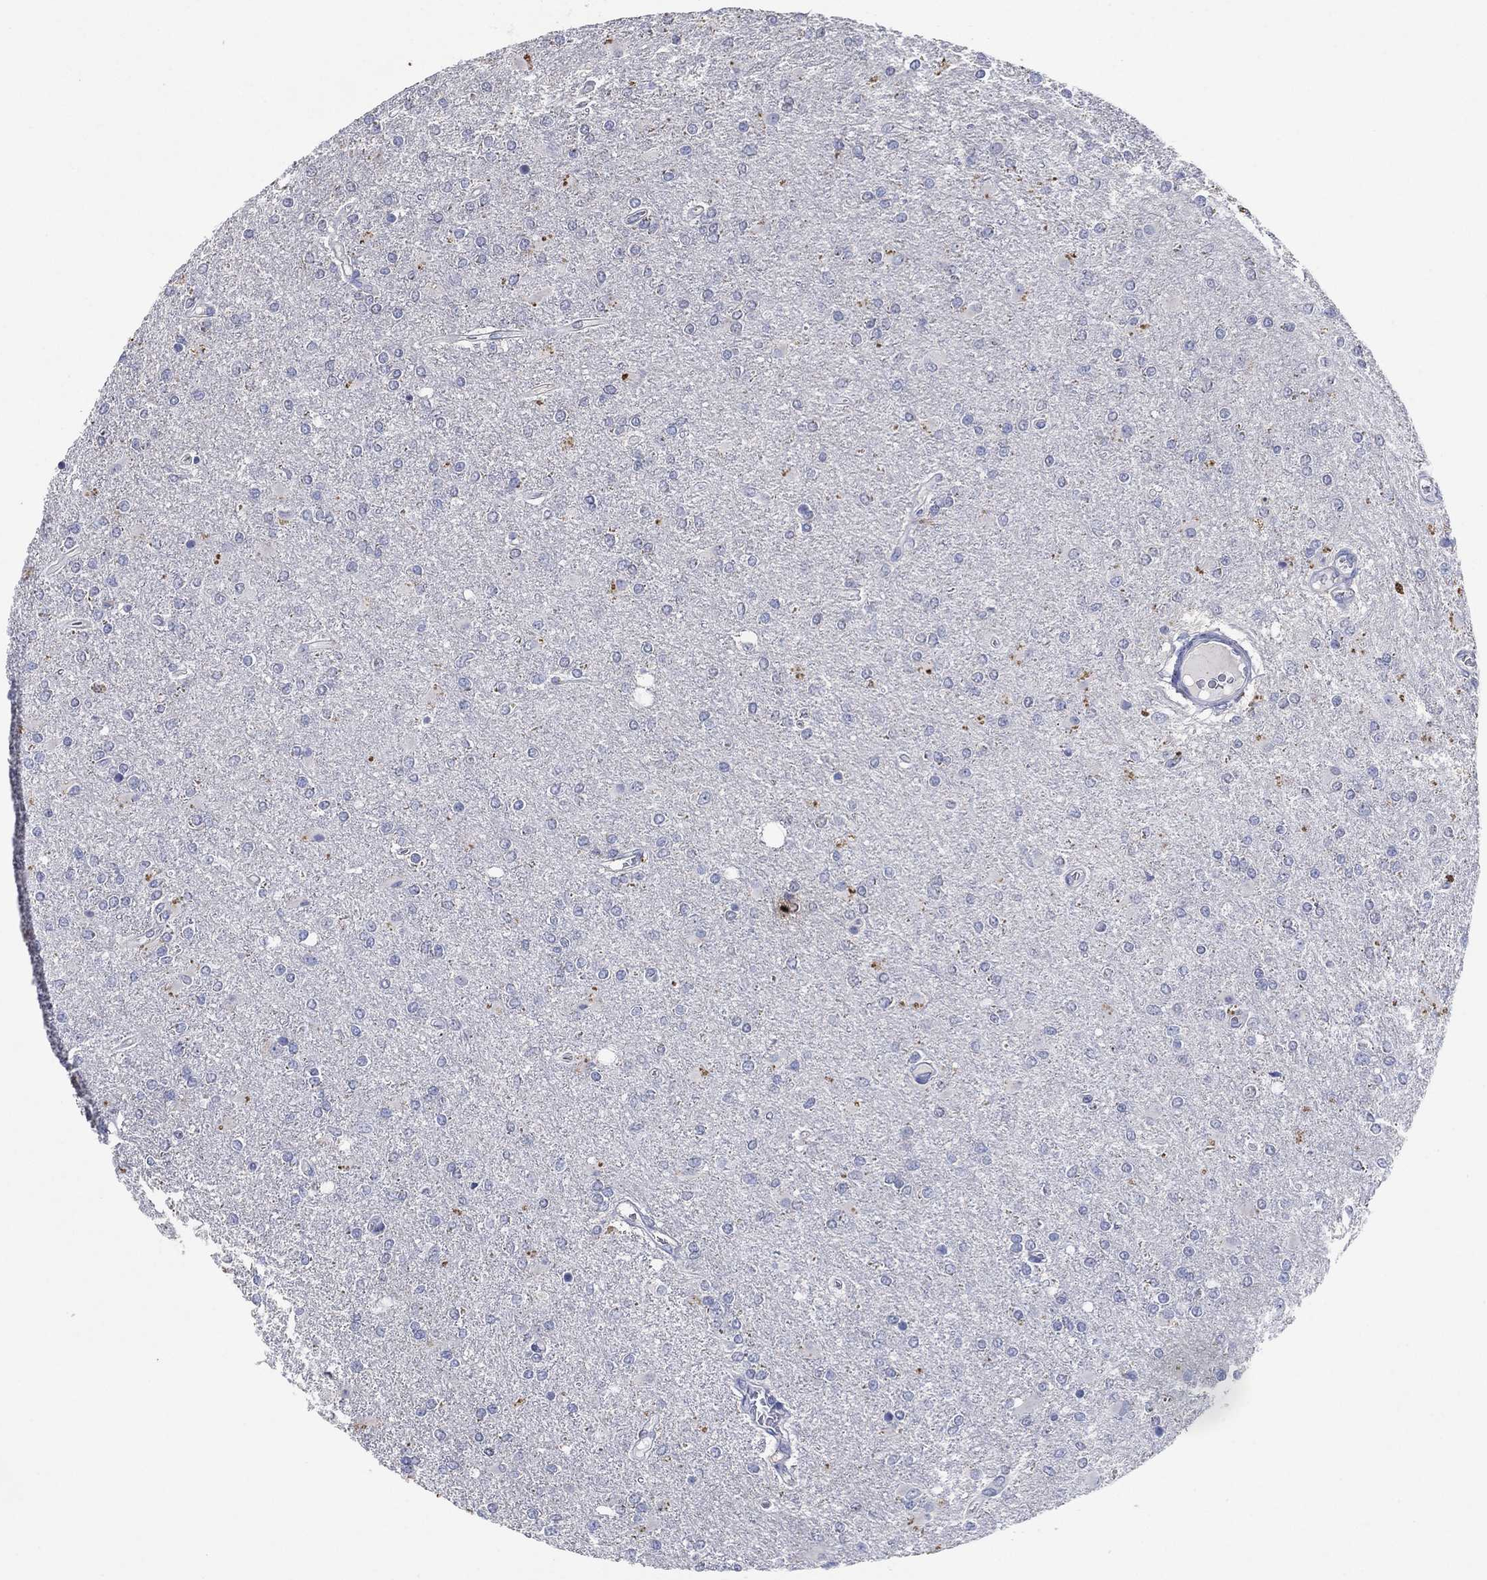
{"staining": {"intensity": "negative", "quantity": "none", "location": "none"}, "tissue": "glioma", "cell_type": "Tumor cells", "image_type": "cancer", "snomed": [{"axis": "morphology", "description": "Glioma, malignant, High grade"}, {"axis": "topography", "description": "Cerebral cortex"}], "caption": "Immunohistochemistry (IHC) of human malignant glioma (high-grade) displays no staining in tumor cells. The staining was performed using DAB to visualize the protein expression in brown, while the nuclei were stained in blue with hematoxylin (Magnification: 20x).", "gene": "FSCN2", "patient": {"sex": "male", "age": 70}}